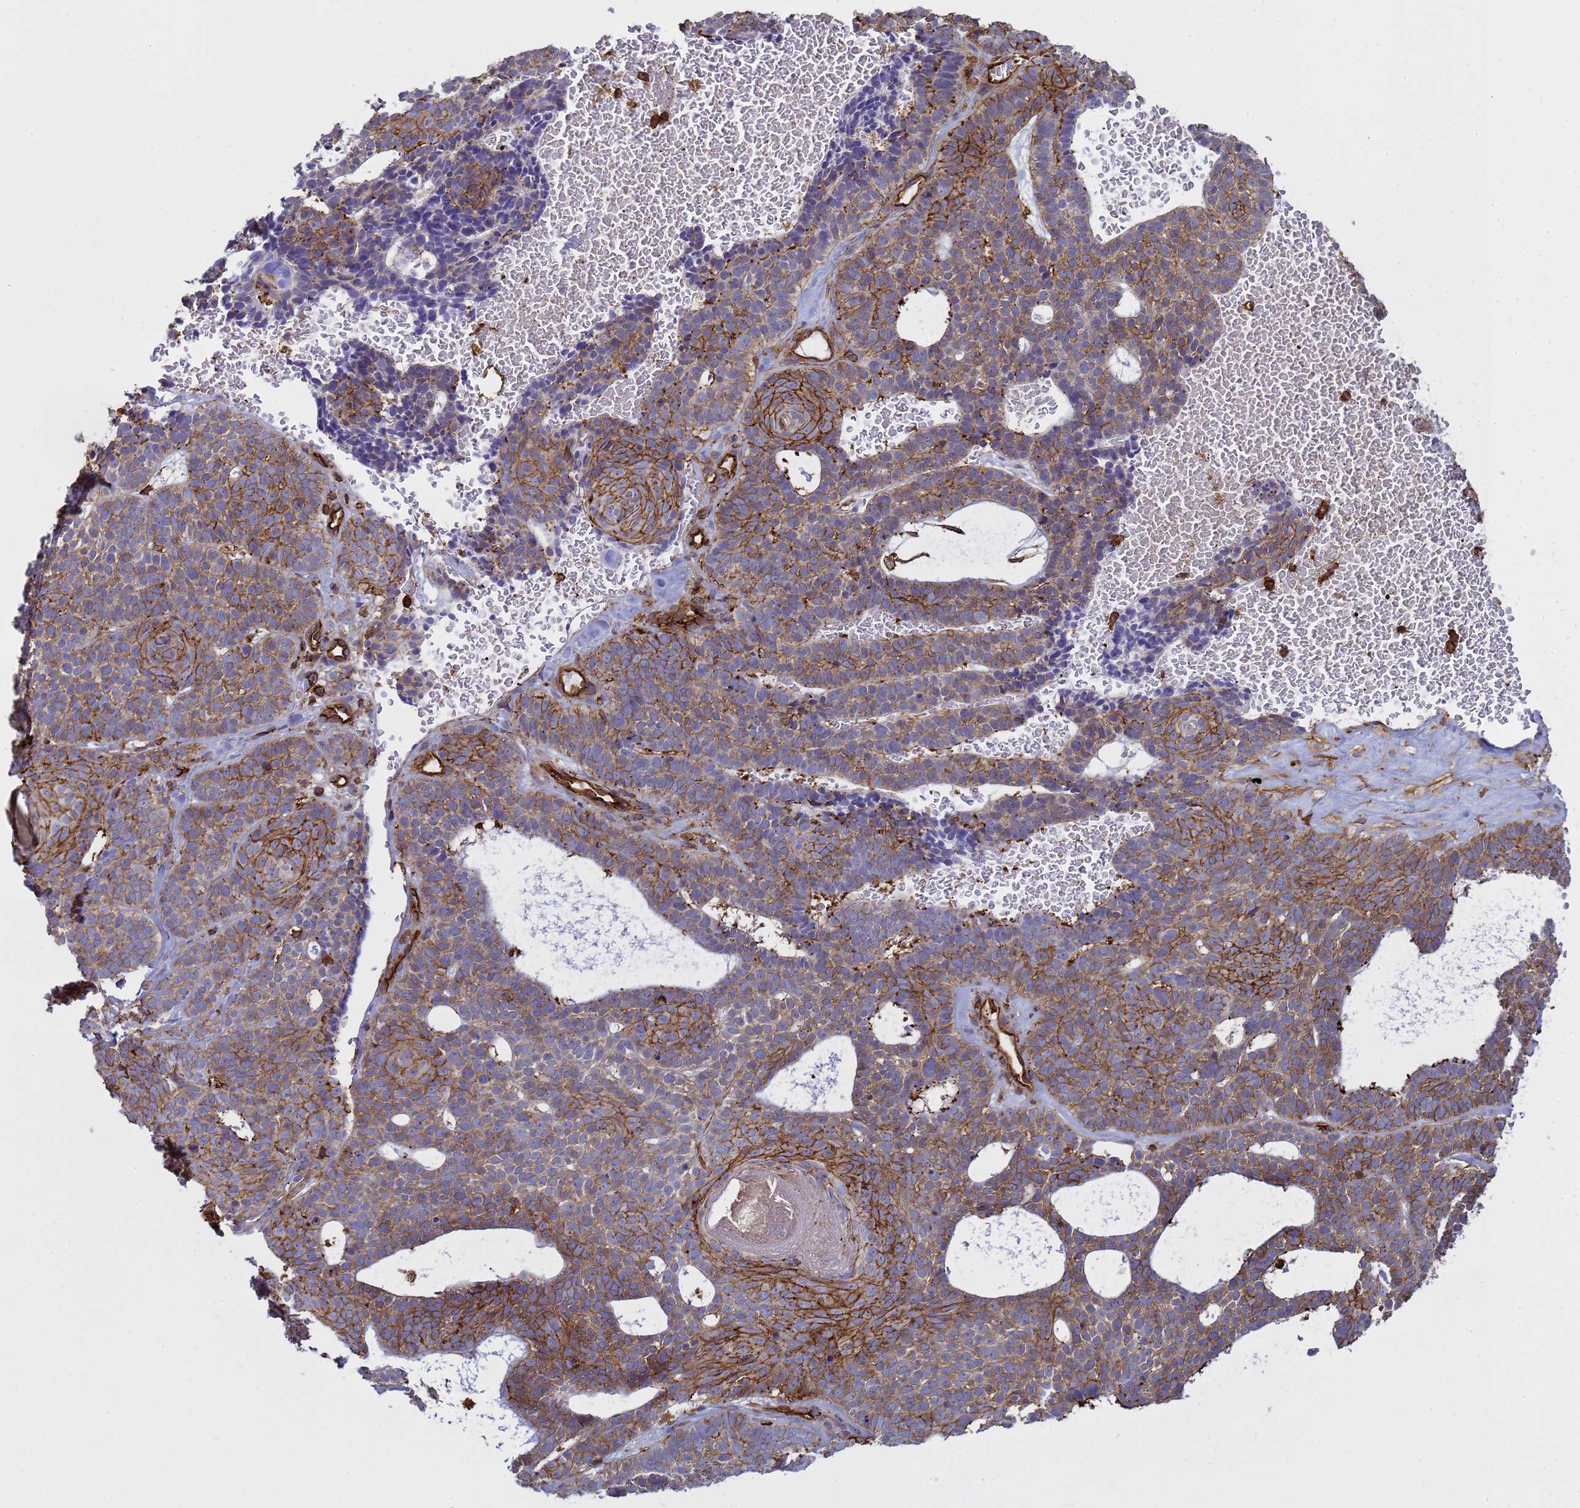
{"staining": {"intensity": "moderate", "quantity": ">75%", "location": "cytoplasmic/membranous"}, "tissue": "skin cancer", "cell_type": "Tumor cells", "image_type": "cancer", "snomed": [{"axis": "morphology", "description": "Basal cell carcinoma"}, {"axis": "topography", "description": "Skin"}], "caption": "Tumor cells reveal medium levels of moderate cytoplasmic/membranous positivity in about >75% of cells in skin basal cell carcinoma.", "gene": "ZBTB8OS", "patient": {"sex": "male", "age": 85}}